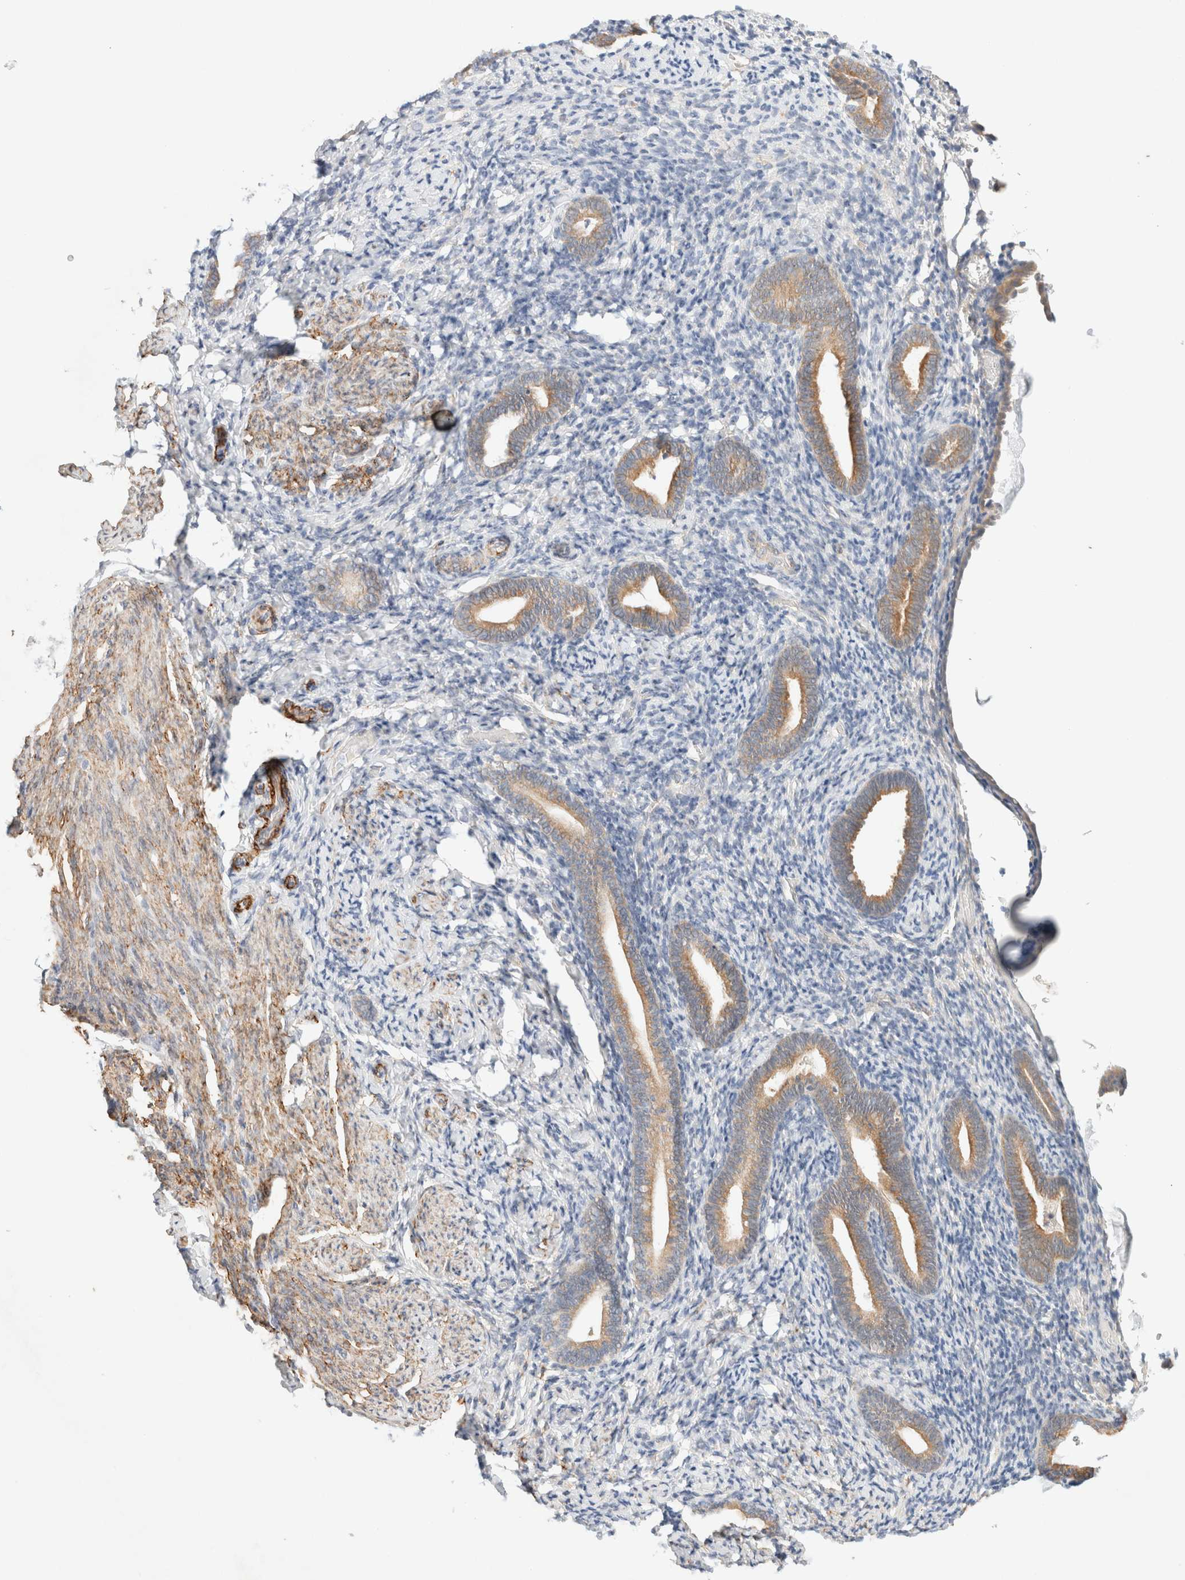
{"staining": {"intensity": "negative", "quantity": "none", "location": "none"}, "tissue": "endometrium", "cell_type": "Cells in endometrial stroma", "image_type": "normal", "snomed": [{"axis": "morphology", "description": "Normal tissue, NOS"}, {"axis": "topography", "description": "Endometrium"}], "caption": "High power microscopy histopathology image of an immunohistochemistry photomicrograph of unremarkable endometrium, revealing no significant positivity in cells in endometrial stroma.", "gene": "RRP15", "patient": {"sex": "female", "age": 51}}